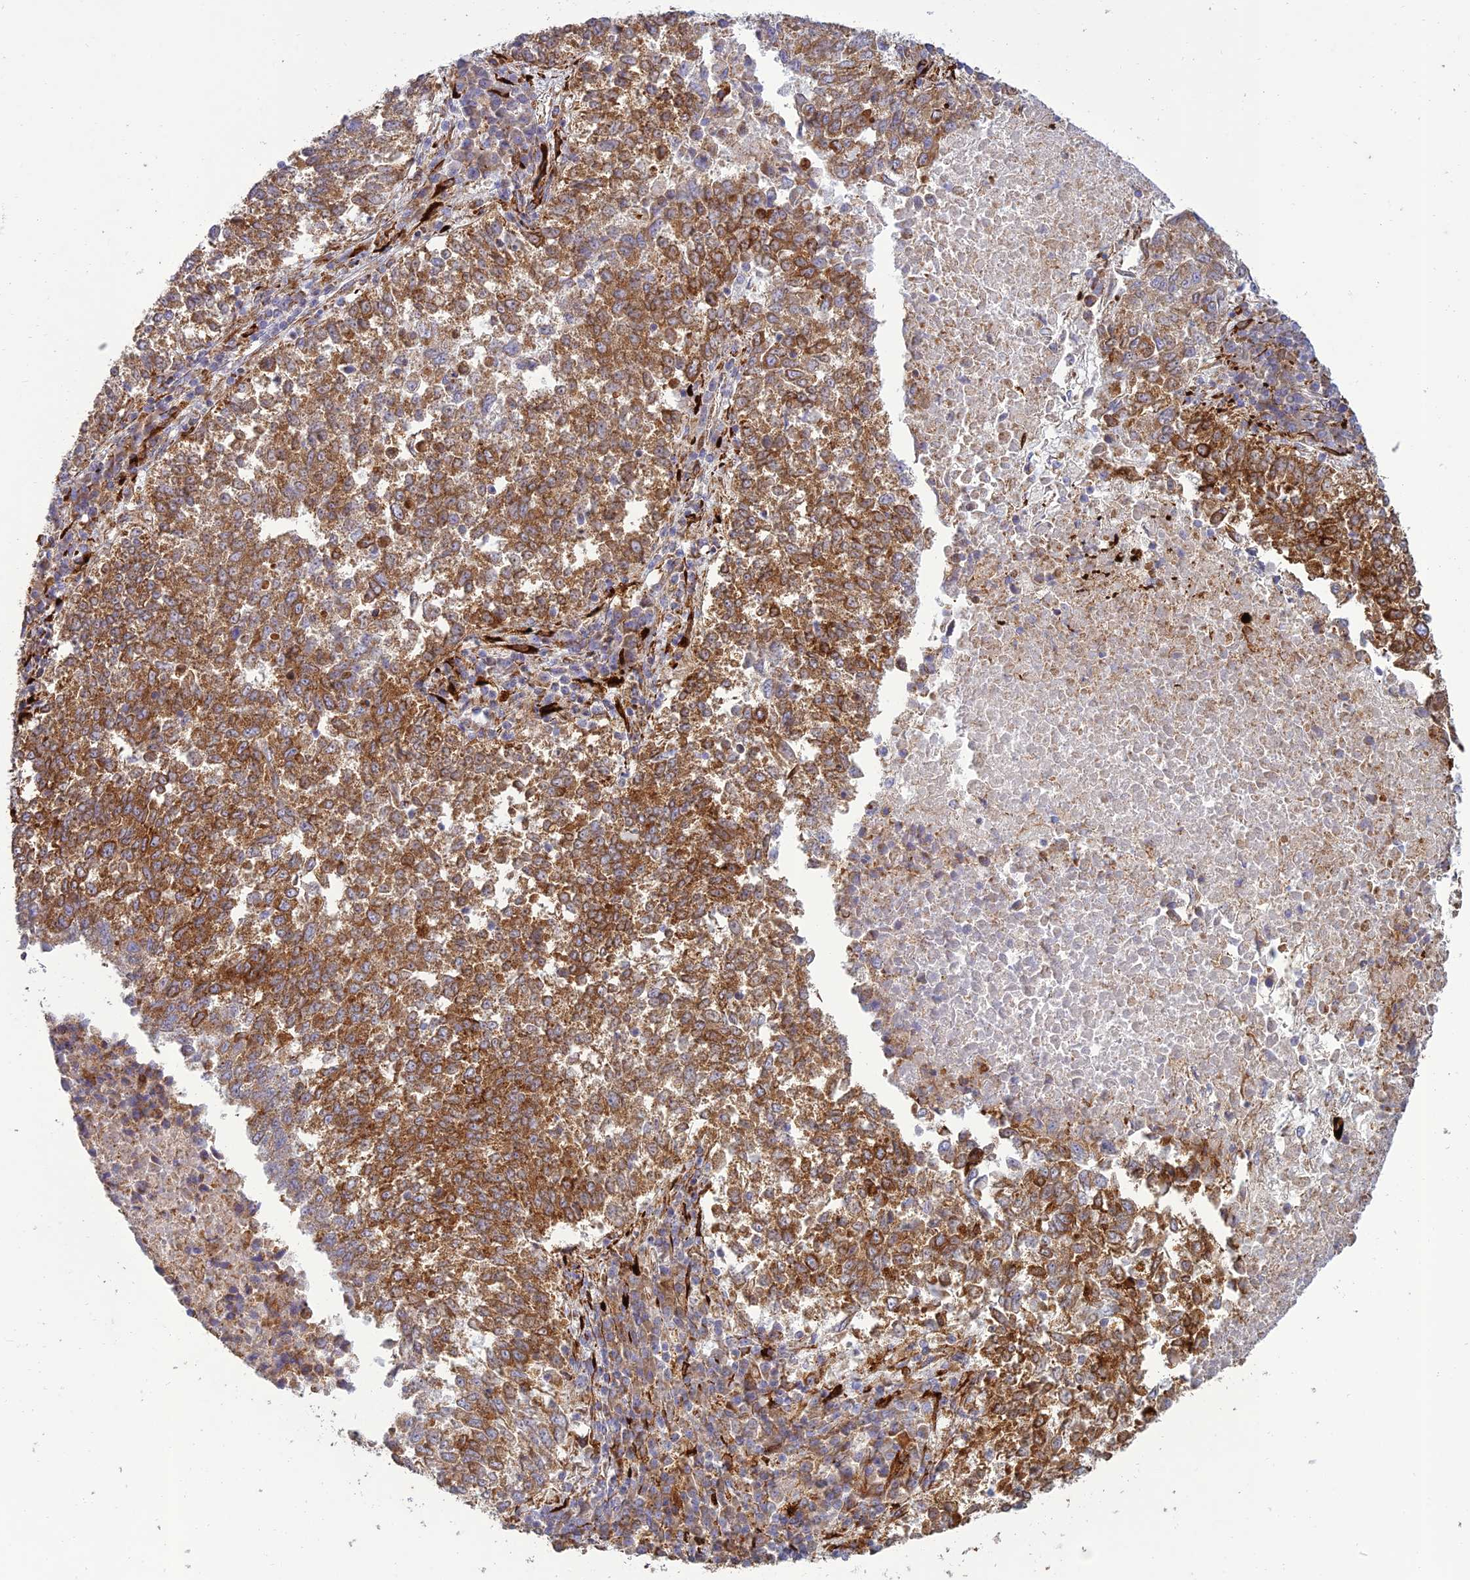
{"staining": {"intensity": "moderate", "quantity": ">75%", "location": "cytoplasmic/membranous"}, "tissue": "lung cancer", "cell_type": "Tumor cells", "image_type": "cancer", "snomed": [{"axis": "morphology", "description": "Squamous cell carcinoma, NOS"}, {"axis": "topography", "description": "Lung"}], "caption": "Immunohistochemistry (DAB) staining of human lung cancer reveals moderate cytoplasmic/membranous protein expression in approximately >75% of tumor cells.", "gene": "RCN3", "patient": {"sex": "male", "age": 73}}